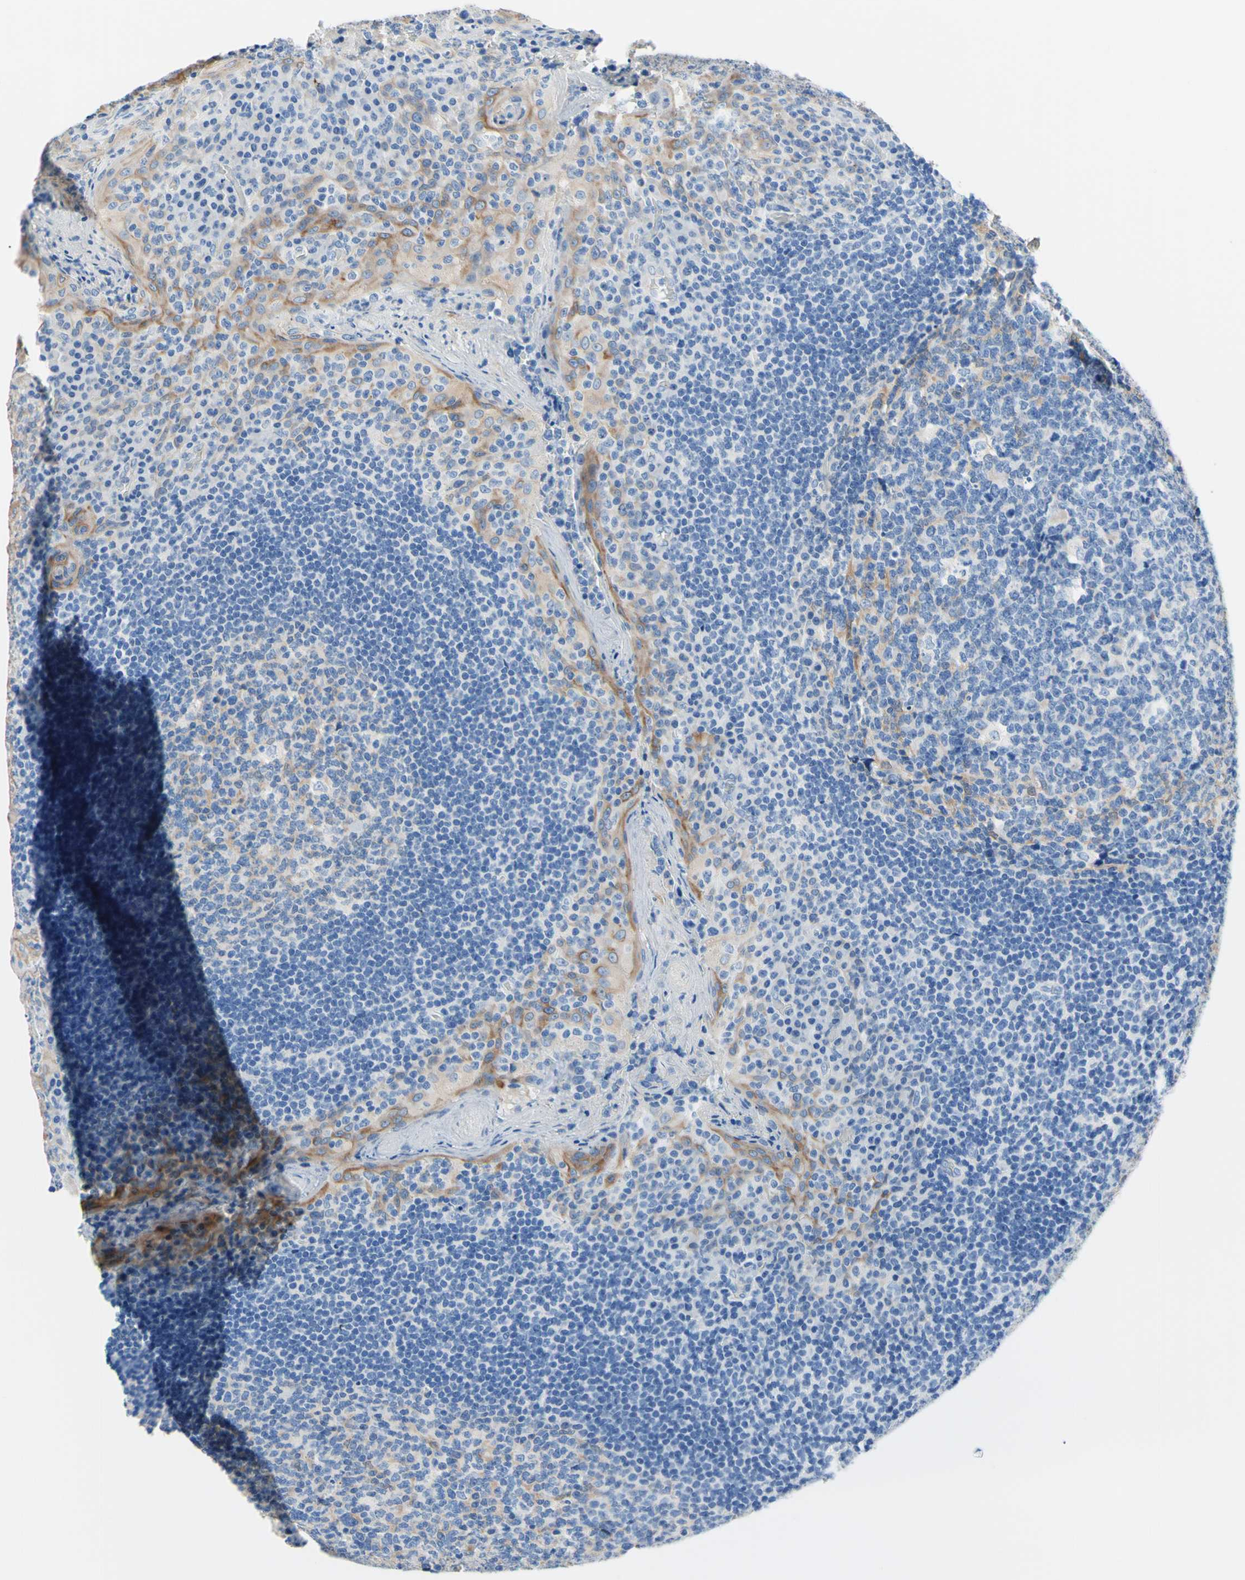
{"staining": {"intensity": "weak", "quantity": "25%-75%", "location": "cytoplasmic/membranous"}, "tissue": "tonsil", "cell_type": "Germinal center cells", "image_type": "normal", "snomed": [{"axis": "morphology", "description": "Normal tissue, NOS"}, {"axis": "topography", "description": "Tonsil"}], "caption": "Germinal center cells display low levels of weak cytoplasmic/membranous expression in about 25%-75% of cells in unremarkable human tonsil.", "gene": "HPCA", "patient": {"sex": "male", "age": 17}}